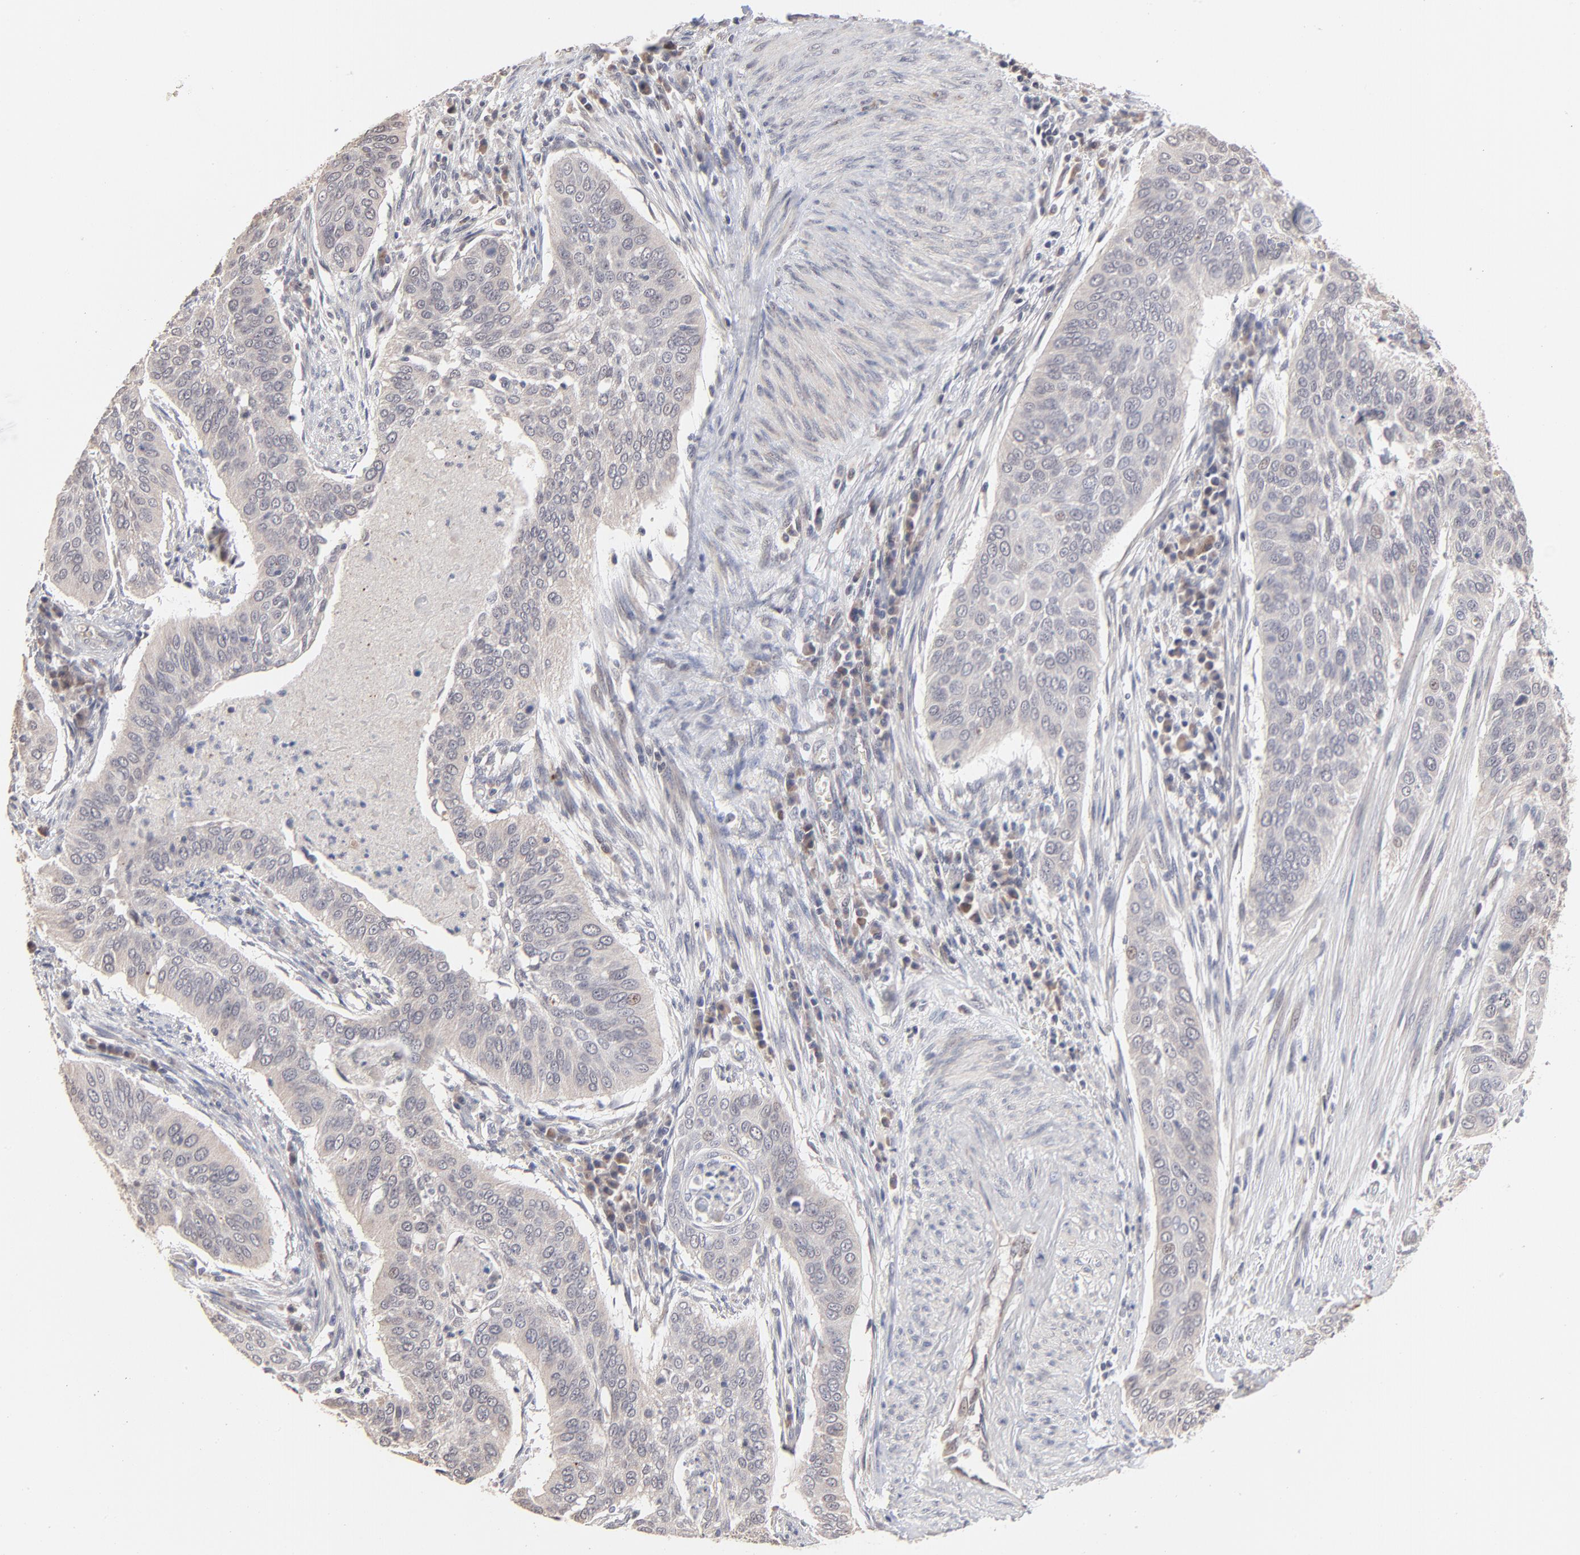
{"staining": {"intensity": "moderate", "quantity": "<25%", "location": "cytoplasmic/membranous,nuclear"}, "tissue": "cervical cancer", "cell_type": "Tumor cells", "image_type": "cancer", "snomed": [{"axis": "morphology", "description": "Squamous cell carcinoma, NOS"}, {"axis": "topography", "description": "Cervix"}], "caption": "A low amount of moderate cytoplasmic/membranous and nuclear positivity is identified in approximately <25% of tumor cells in cervical cancer tissue.", "gene": "MSL2", "patient": {"sex": "female", "age": 39}}